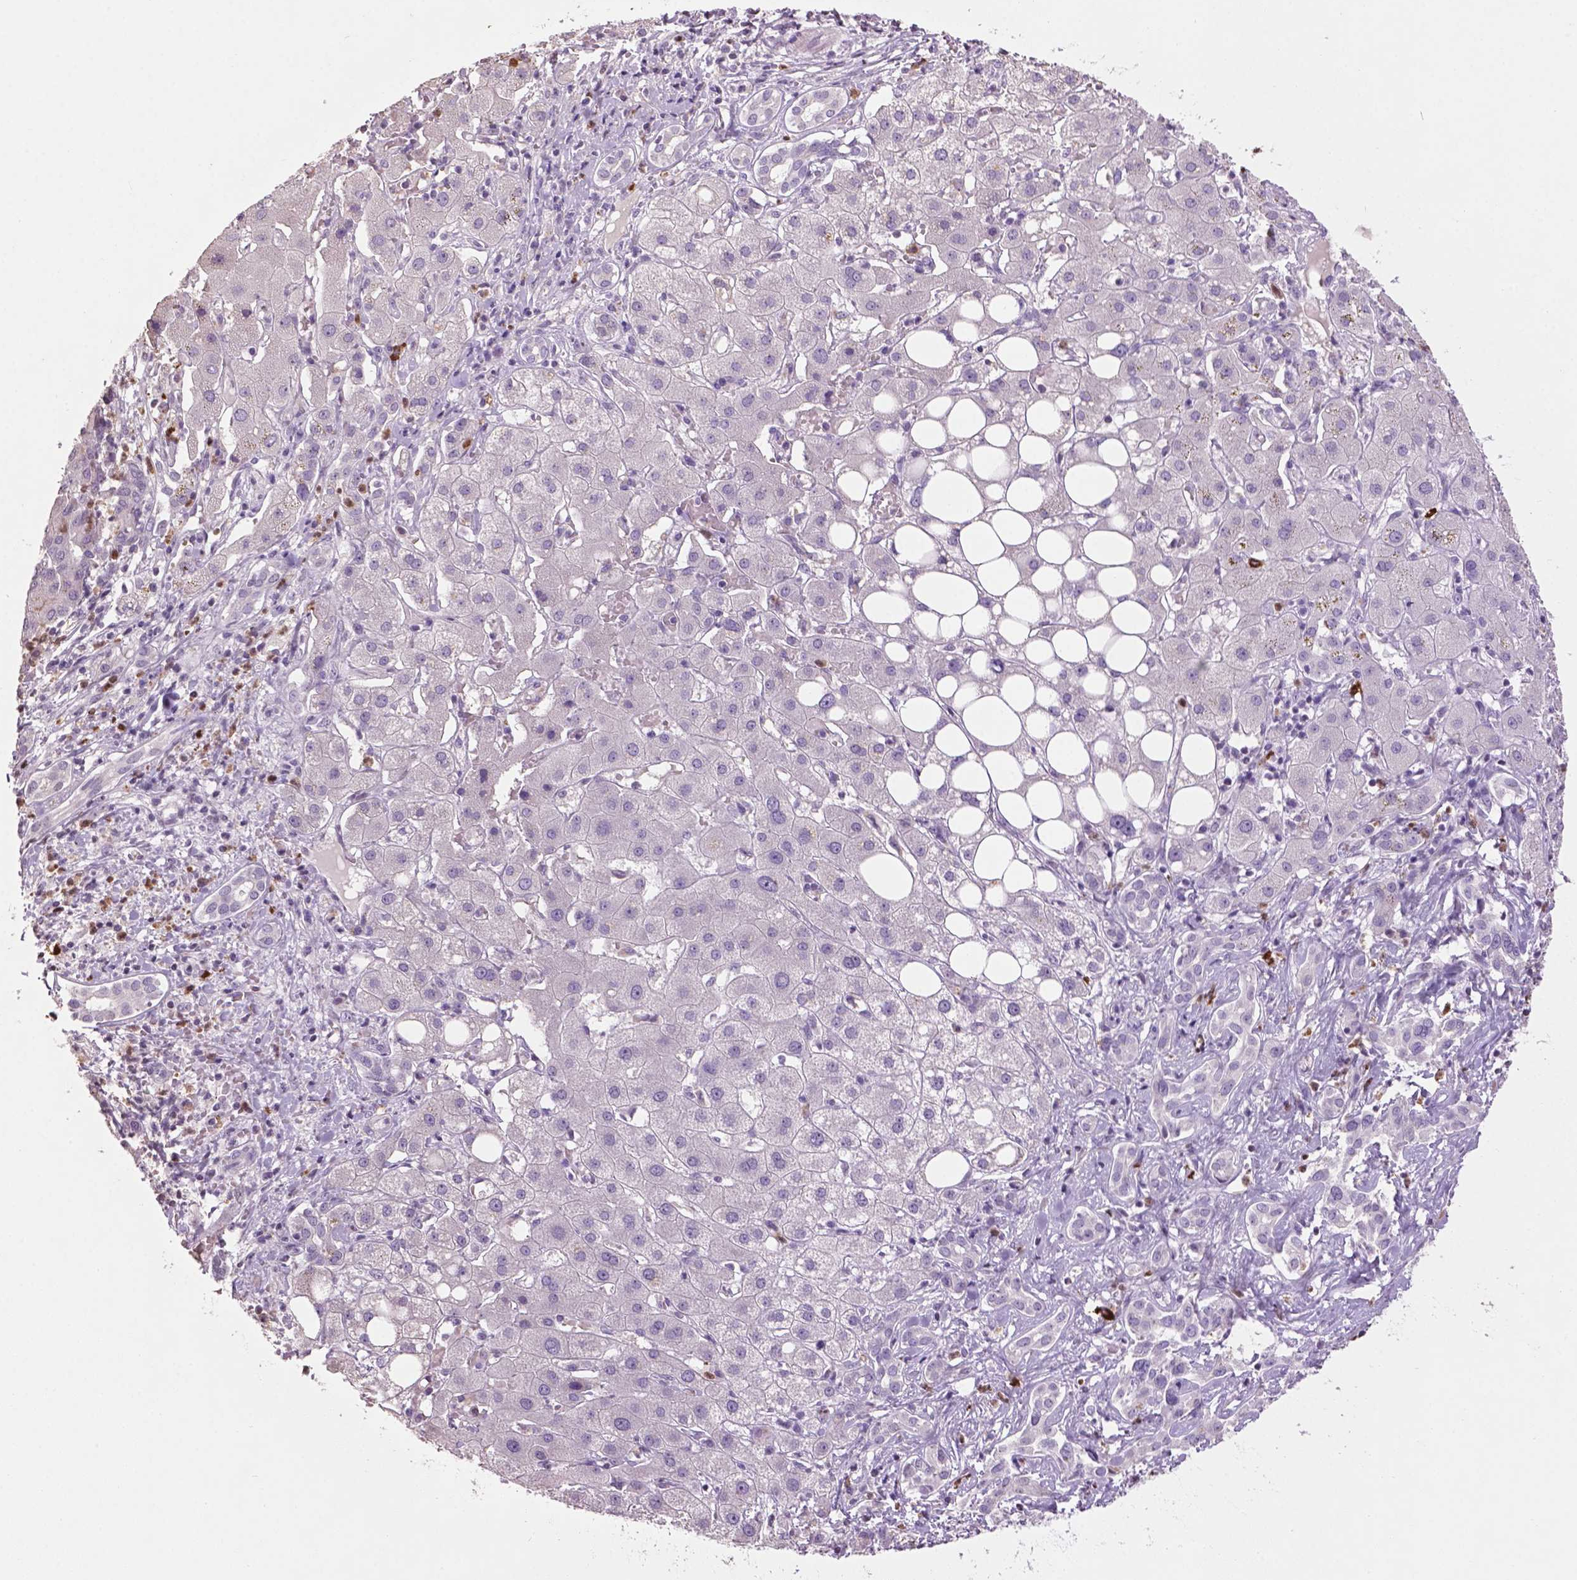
{"staining": {"intensity": "negative", "quantity": "none", "location": "none"}, "tissue": "liver cancer", "cell_type": "Tumor cells", "image_type": "cancer", "snomed": [{"axis": "morphology", "description": "Carcinoma, Hepatocellular, NOS"}, {"axis": "topography", "description": "Liver"}], "caption": "IHC image of human liver hepatocellular carcinoma stained for a protein (brown), which shows no positivity in tumor cells. (DAB IHC, high magnification).", "gene": "NTNG2", "patient": {"sex": "male", "age": 65}}